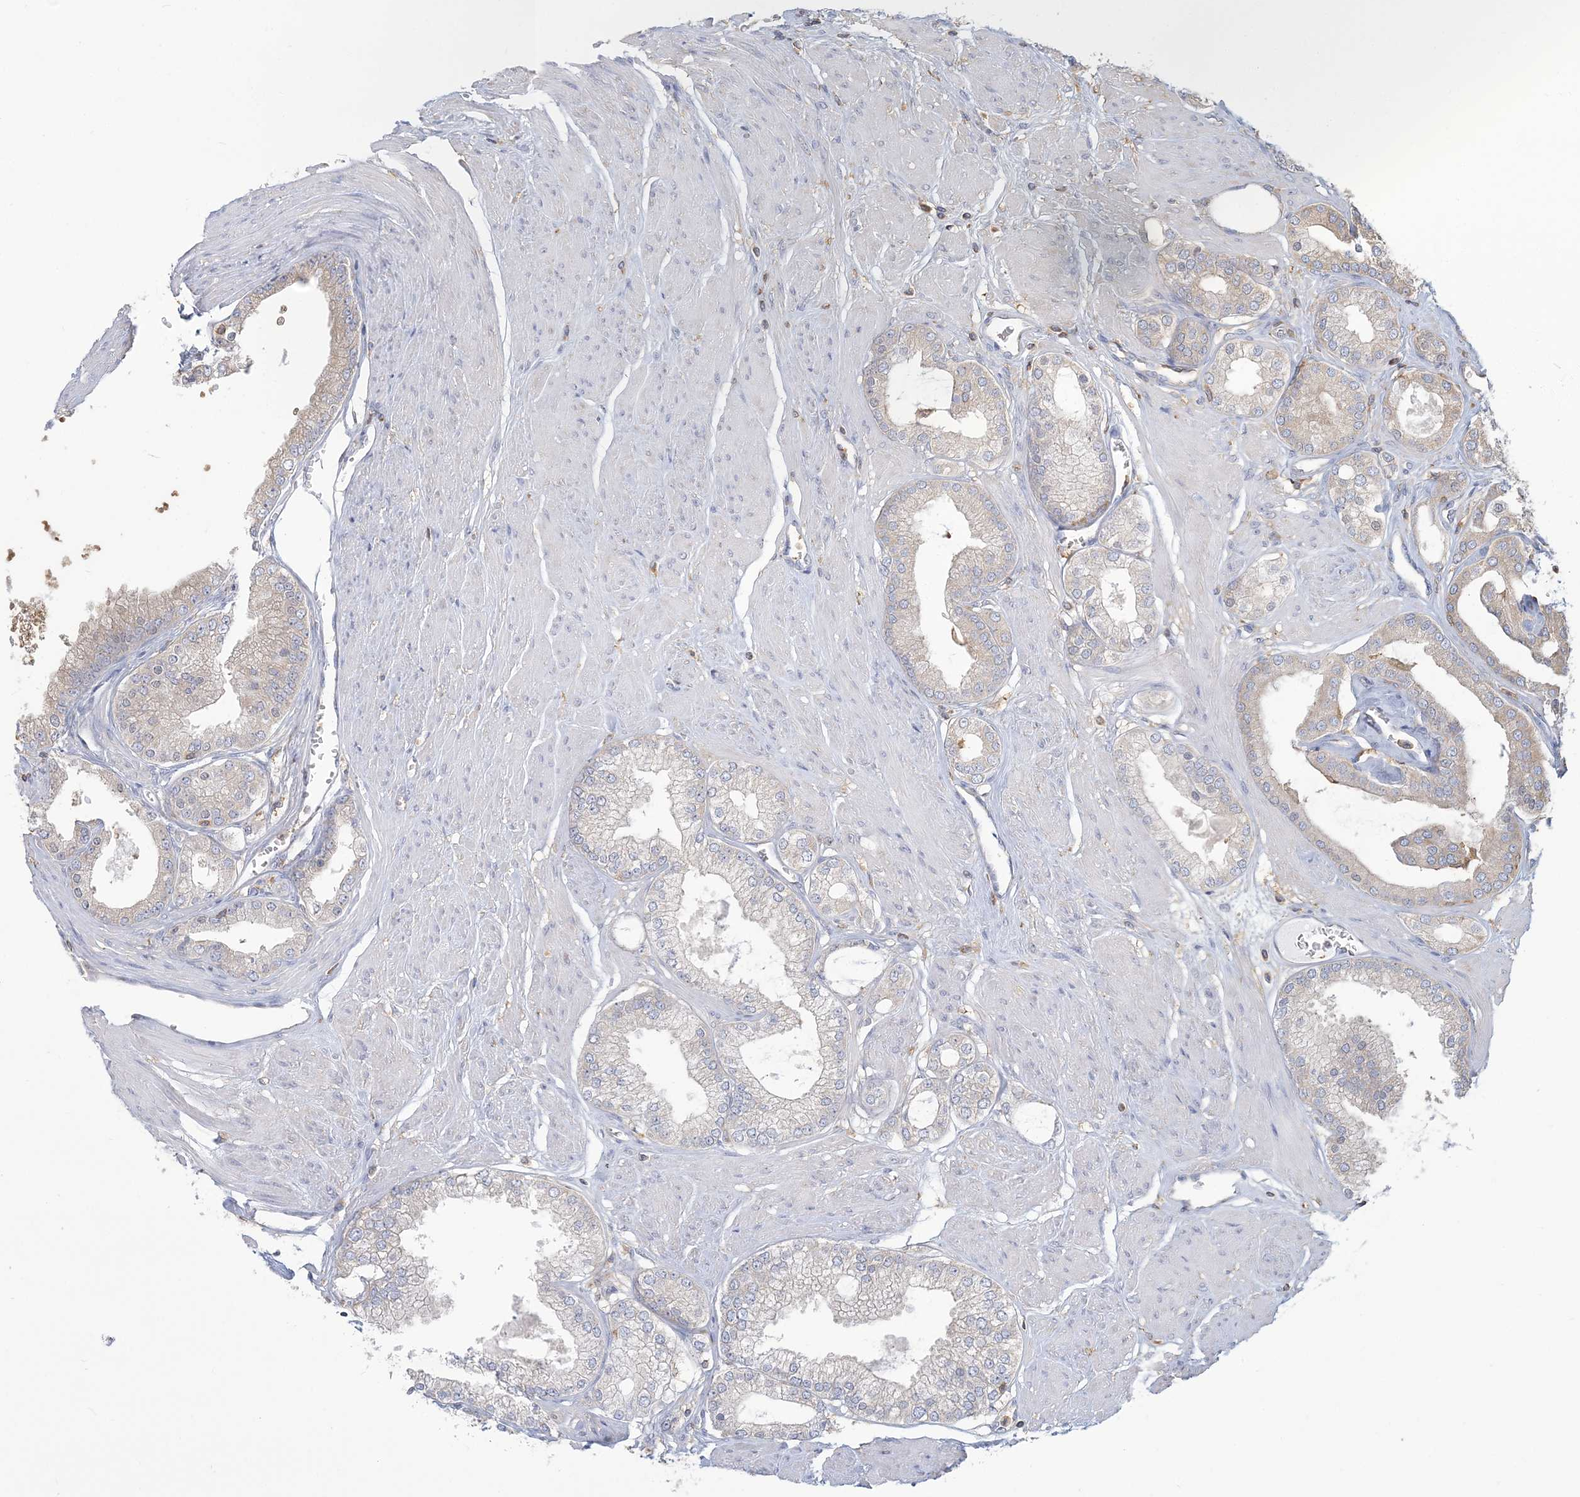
{"staining": {"intensity": "negative", "quantity": "none", "location": "none"}, "tissue": "prostate cancer", "cell_type": "Tumor cells", "image_type": "cancer", "snomed": [{"axis": "morphology", "description": "Adenocarcinoma, High grade"}, {"axis": "topography", "description": "Prostate"}], "caption": "High magnification brightfield microscopy of prostate high-grade adenocarcinoma stained with DAB (3,3'-diaminobenzidine) (brown) and counterstained with hematoxylin (blue): tumor cells show no significant expression.", "gene": "ANKS1A", "patient": {"sex": "male", "age": 61}}